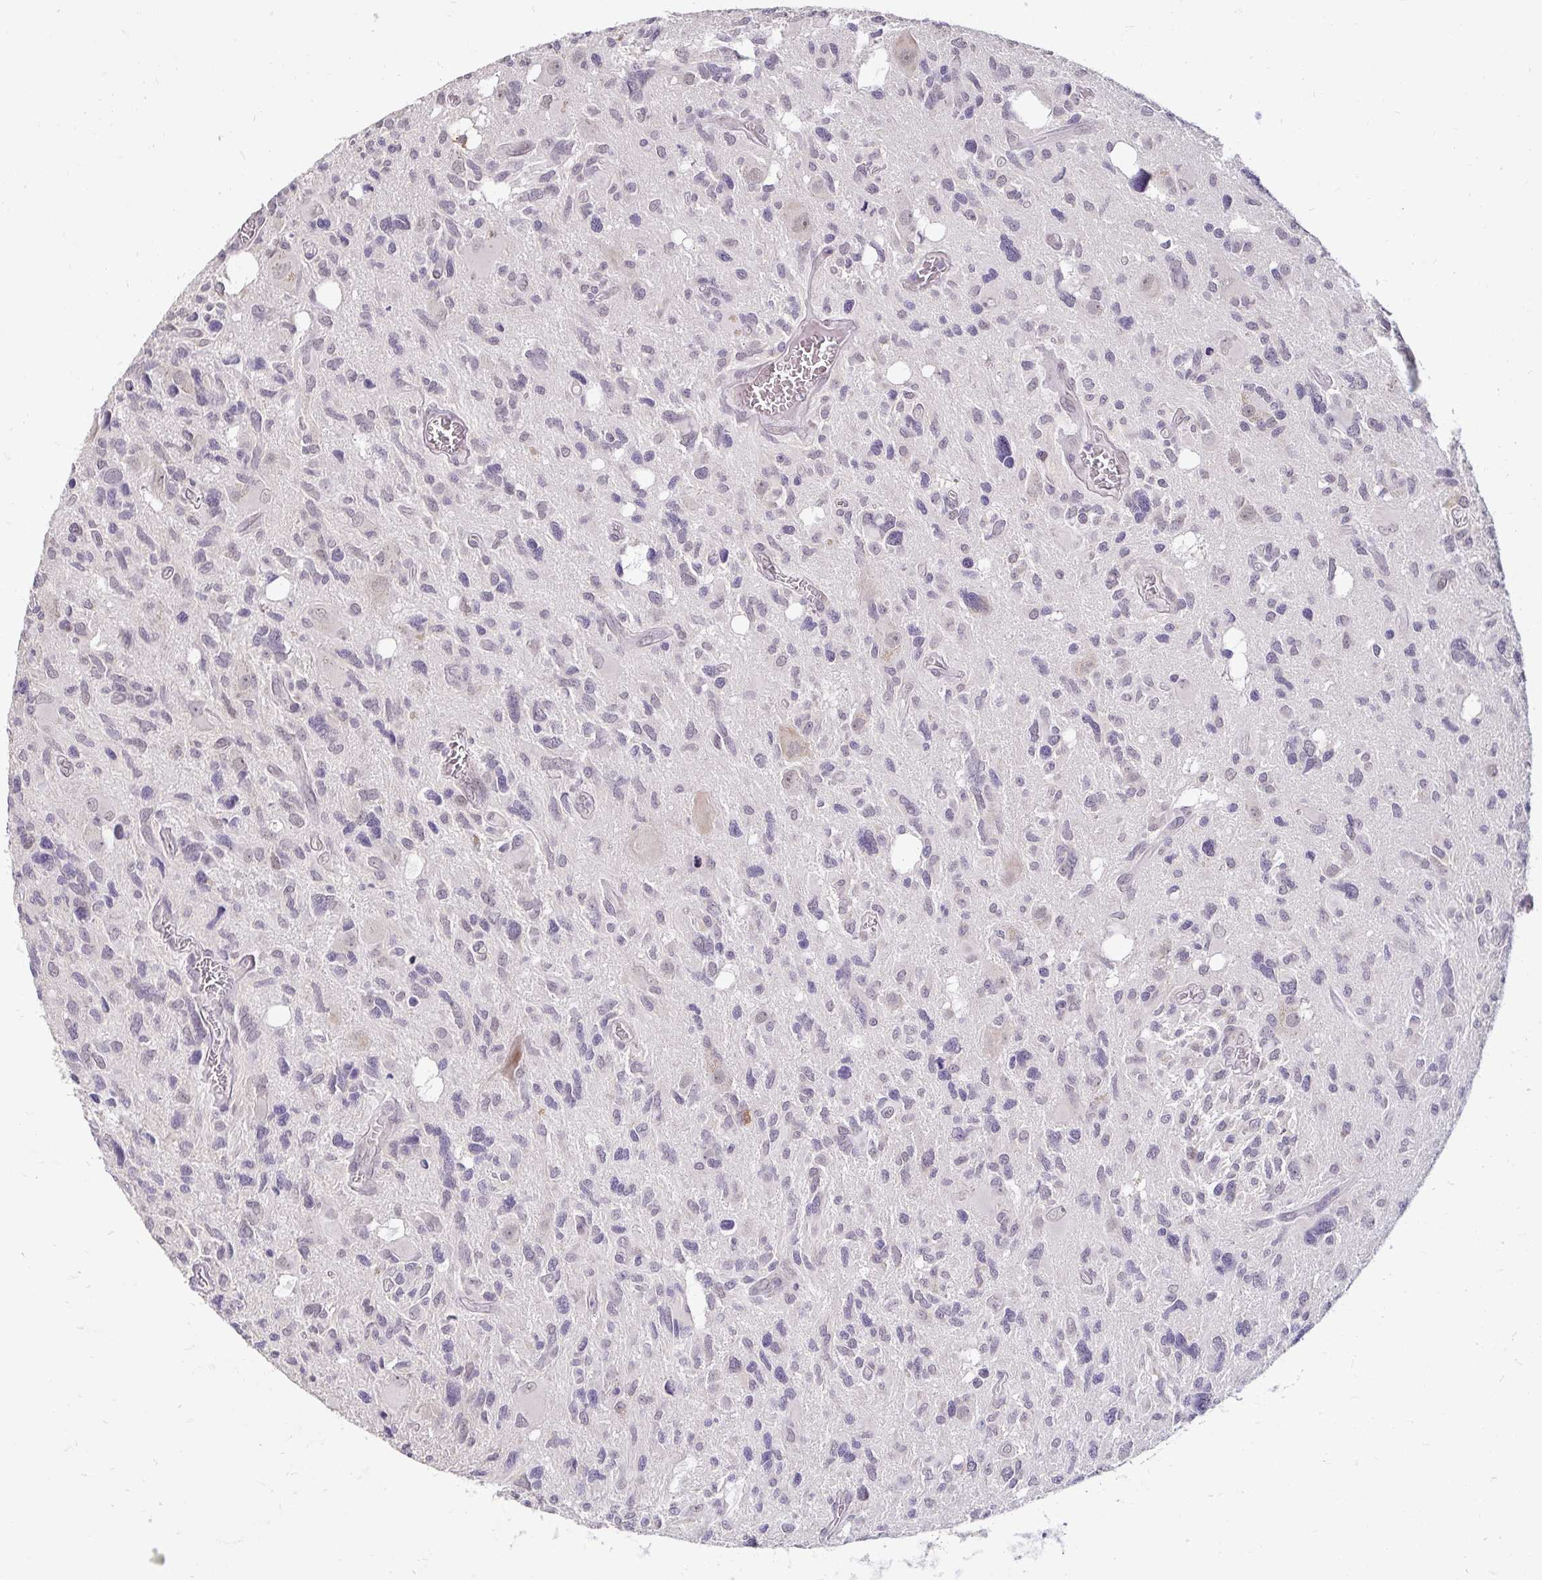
{"staining": {"intensity": "negative", "quantity": "none", "location": "none"}, "tissue": "glioma", "cell_type": "Tumor cells", "image_type": "cancer", "snomed": [{"axis": "morphology", "description": "Glioma, malignant, High grade"}, {"axis": "topography", "description": "Brain"}], "caption": "The micrograph demonstrates no staining of tumor cells in glioma.", "gene": "DDN", "patient": {"sex": "male", "age": 49}}